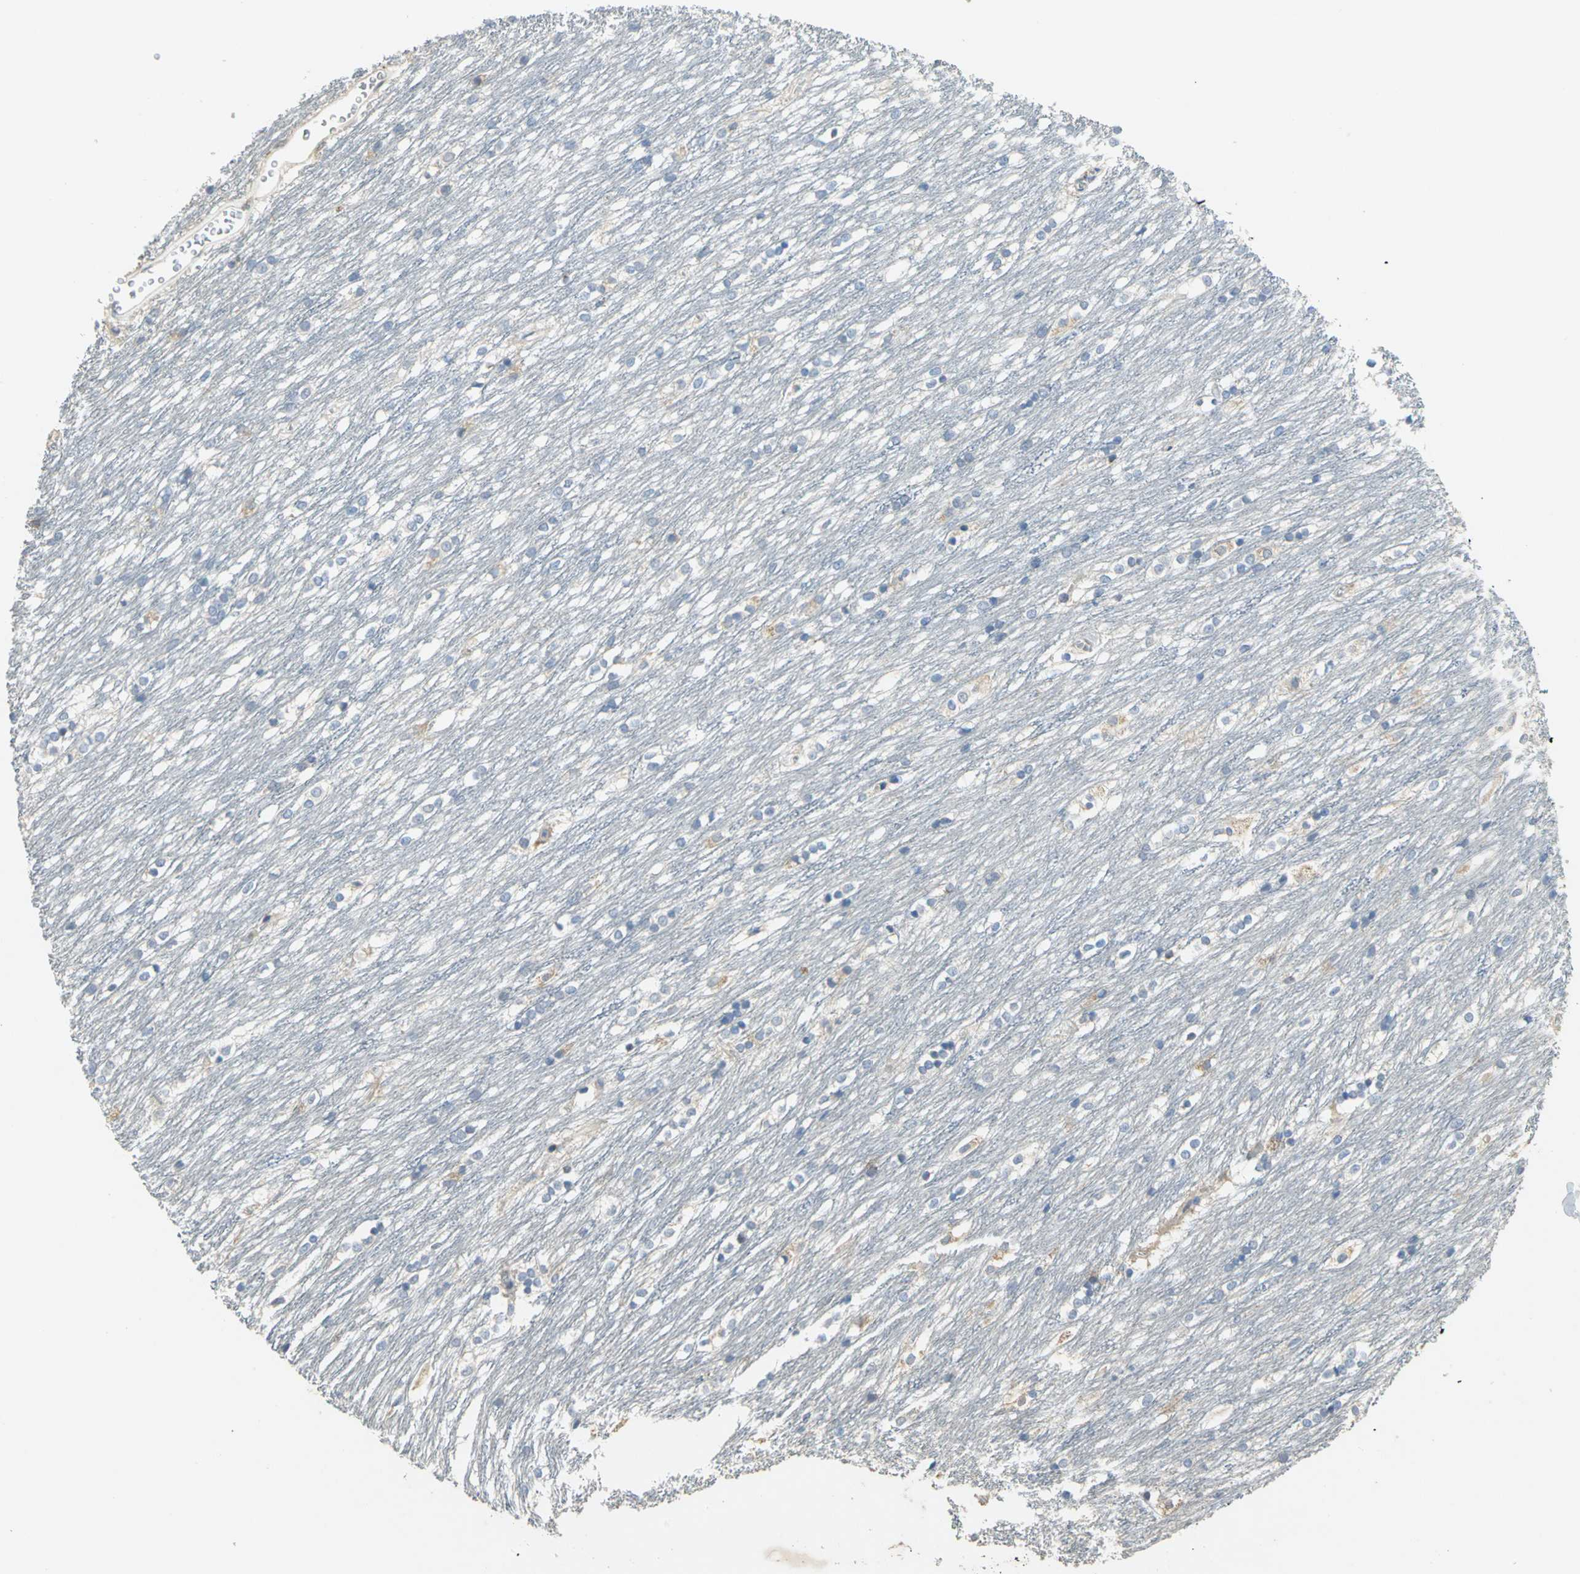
{"staining": {"intensity": "negative", "quantity": "none", "location": "none"}, "tissue": "caudate", "cell_type": "Glial cells", "image_type": "normal", "snomed": [{"axis": "morphology", "description": "Normal tissue, NOS"}, {"axis": "topography", "description": "Lateral ventricle wall"}], "caption": "The photomicrograph demonstrates no staining of glial cells in normal caudate. (DAB (3,3'-diaminobenzidine) IHC visualized using brightfield microscopy, high magnification).", "gene": "IL17RB", "patient": {"sex": "female", "age": 19}}